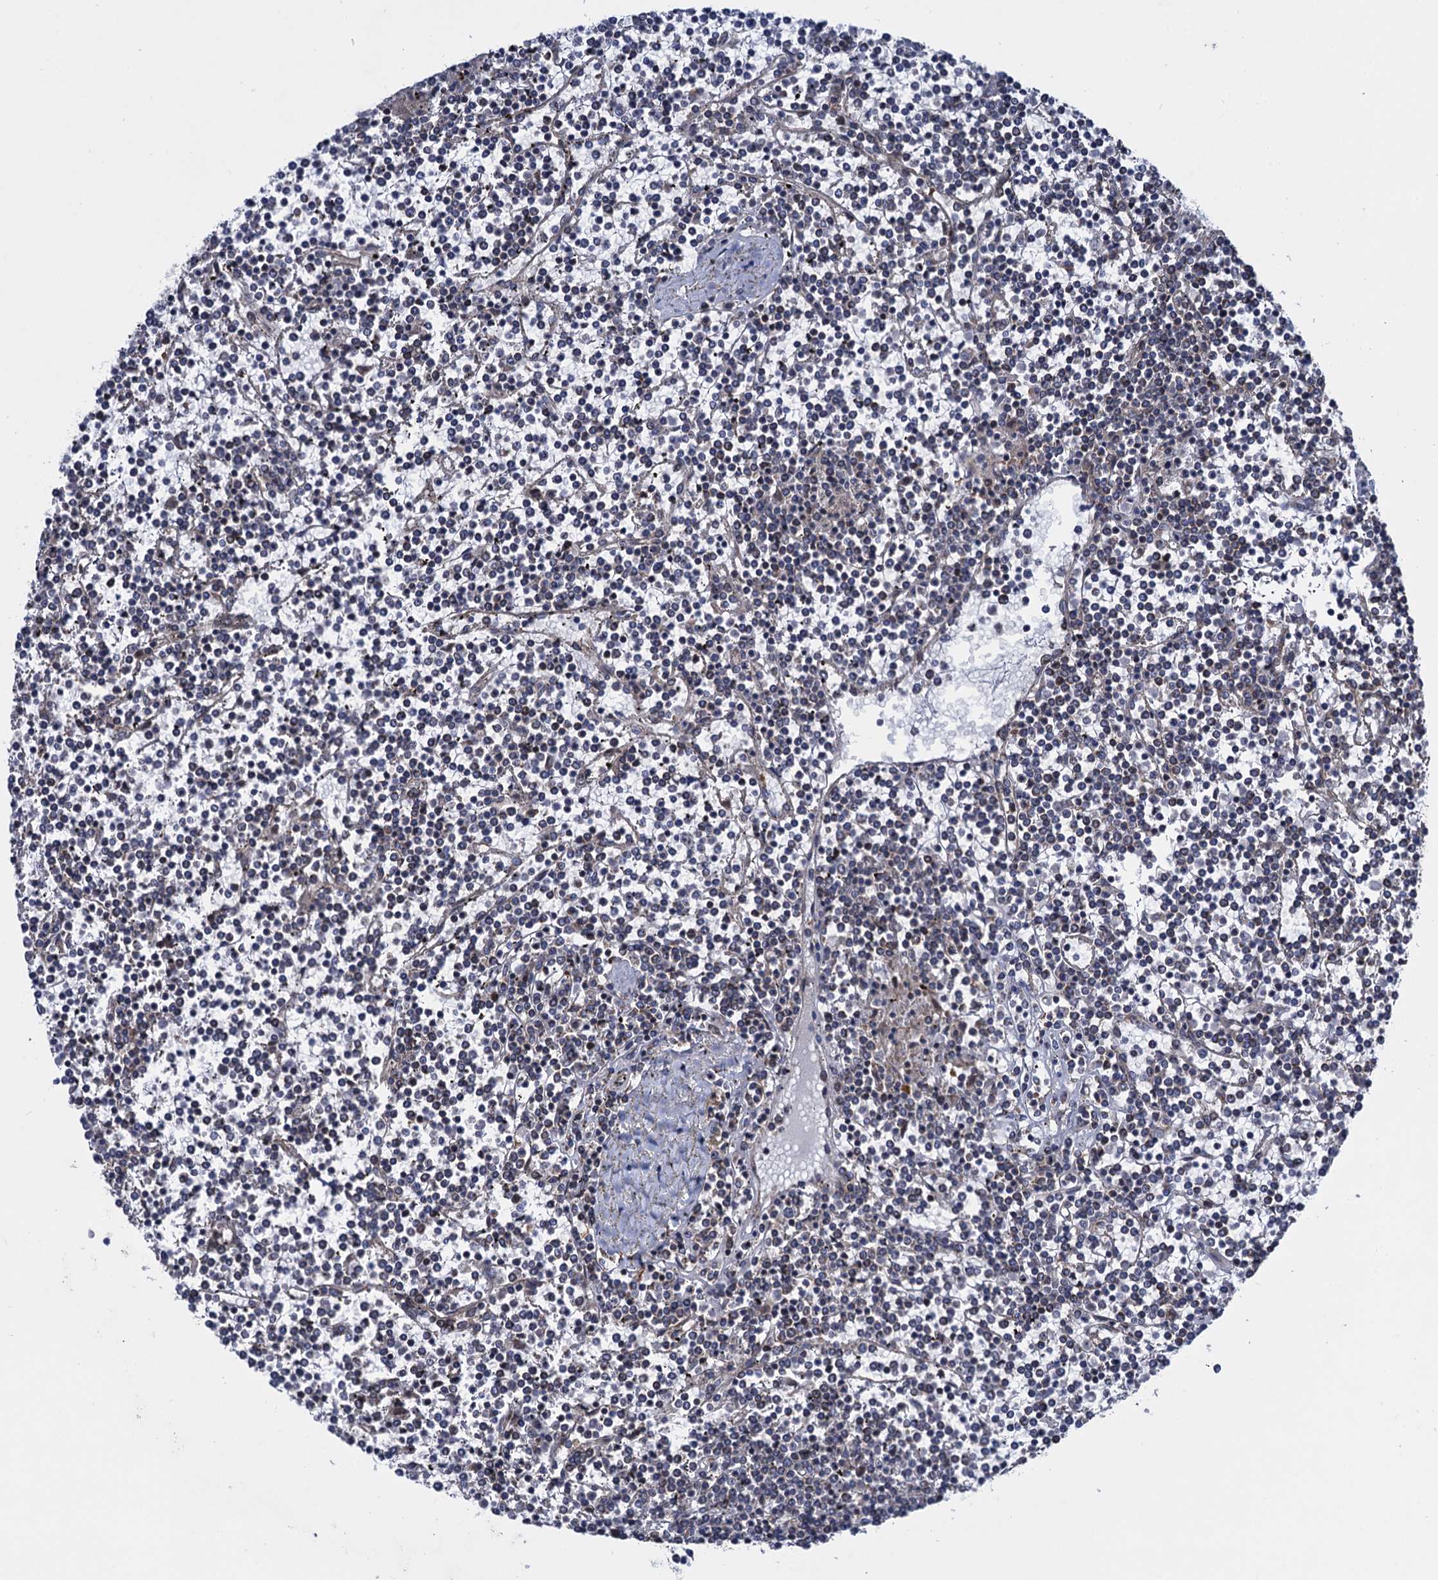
{"staining": {"intensity": "negative", "quantity": "none", "location": "none"}, "tissue": "lymphoma", "cell_type": "Tumor cells", "image_type": "cancer", "snomed": [{"axis": "morphology", "description": "Malignant lymphoma, non-Hodgkin's type, Low grade"}, {"axis": "topography", "description": "Spleen"}], "caption": "High power microscopy photomicrograph of an IHC histopathology image of lymphoma, revealing no significant staining in tumor cells.", "gene": "HAUS1", "patient": {"sex": "female", "age": 19}}